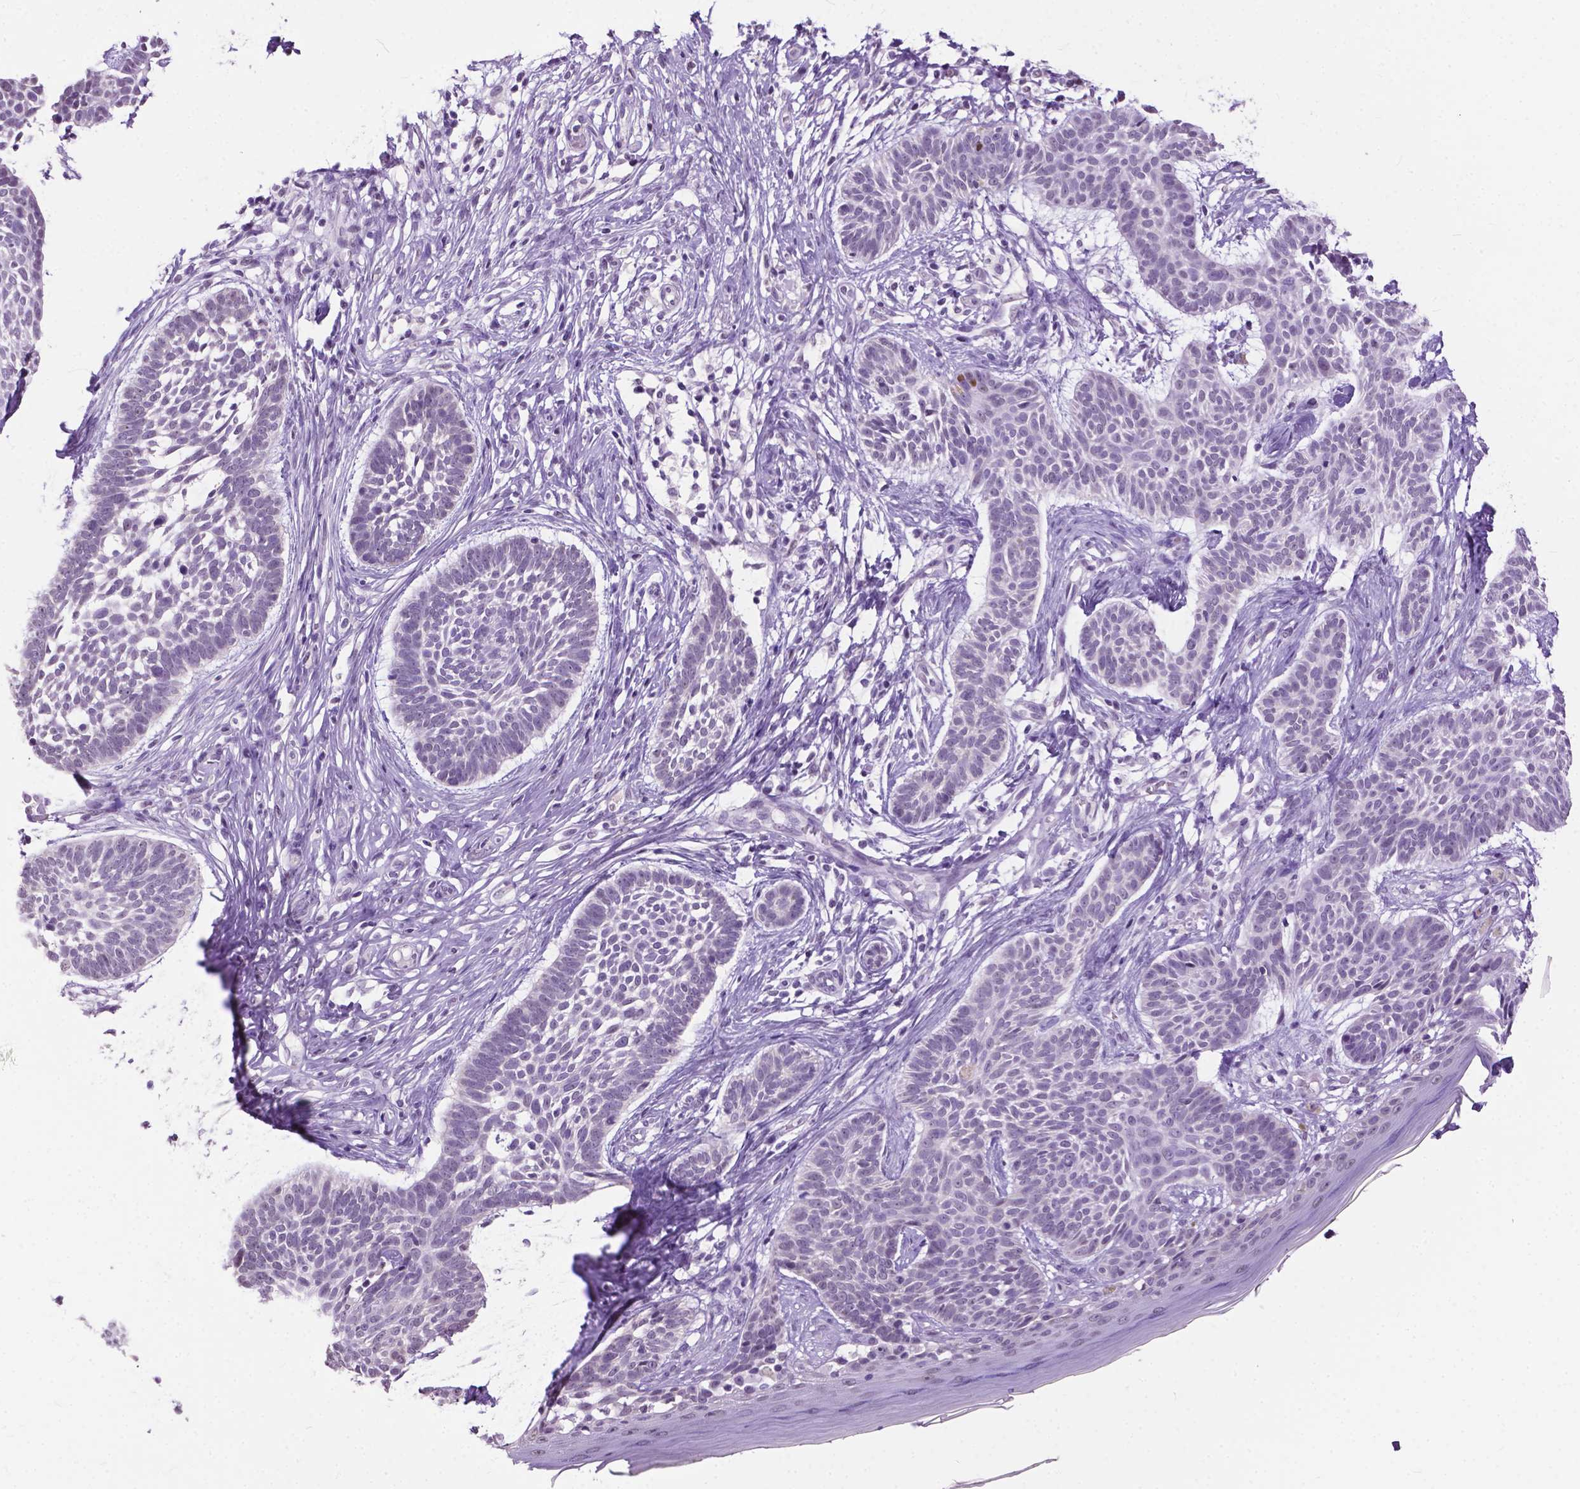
{"staining": {"intensity": "negative", "quantity": "none", "location": "none"}, "tissue": "skin cancer", "cell_type": "Tumor cells", "image_type": "cancer", "snomed": [{"axis": "morphology", "description": "Basal cell carcinoma"}, {"axis": "topography", "description": "Skin"}], "caption": "Skin basal cell carcinoma stained for a protein using IHC demonstrates no staining tumor cells.", "gene": "GPR37L1", "patient": {"sex": "male", "age": 85}}